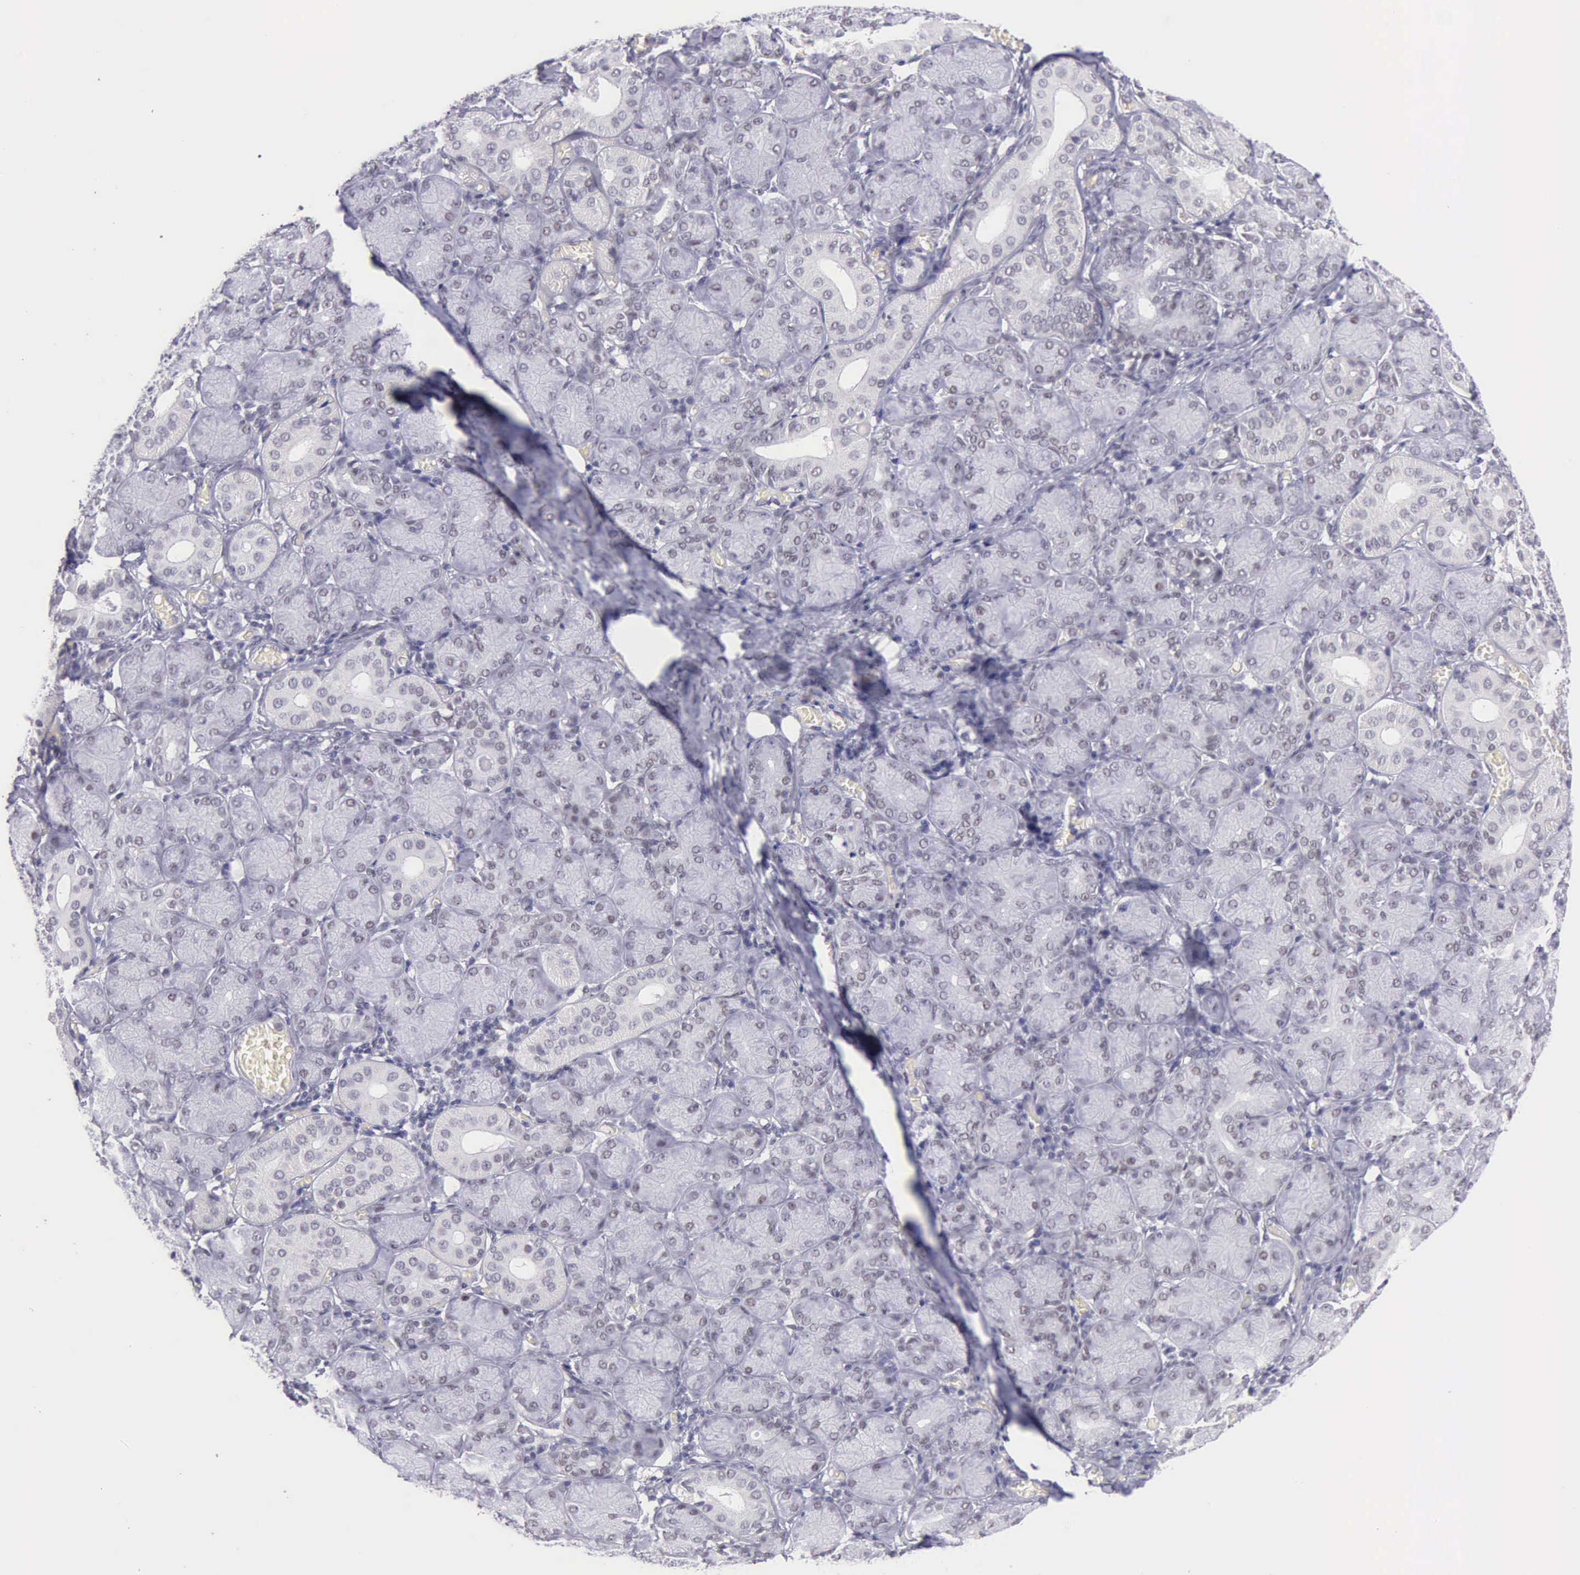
{"staining": {"intensity": "weak", "quantity": "<25%", "location": "nuclear"}, "tissue": "salivary gland", "cell_type": "Glandular cells", "image_type": "normal", "snomed": [{"axis": "morphology", "description": "Normal tissue, NOS"}, {"axis": "topography", "description": "Salivary gland"}], "caption": "This is an immunohistochemistry photomicrograph of unremarkable human salivary gland. There is no expression in glandular cells.", "gene": "EP300", "patient": {"sex": "female", "age": 24}}